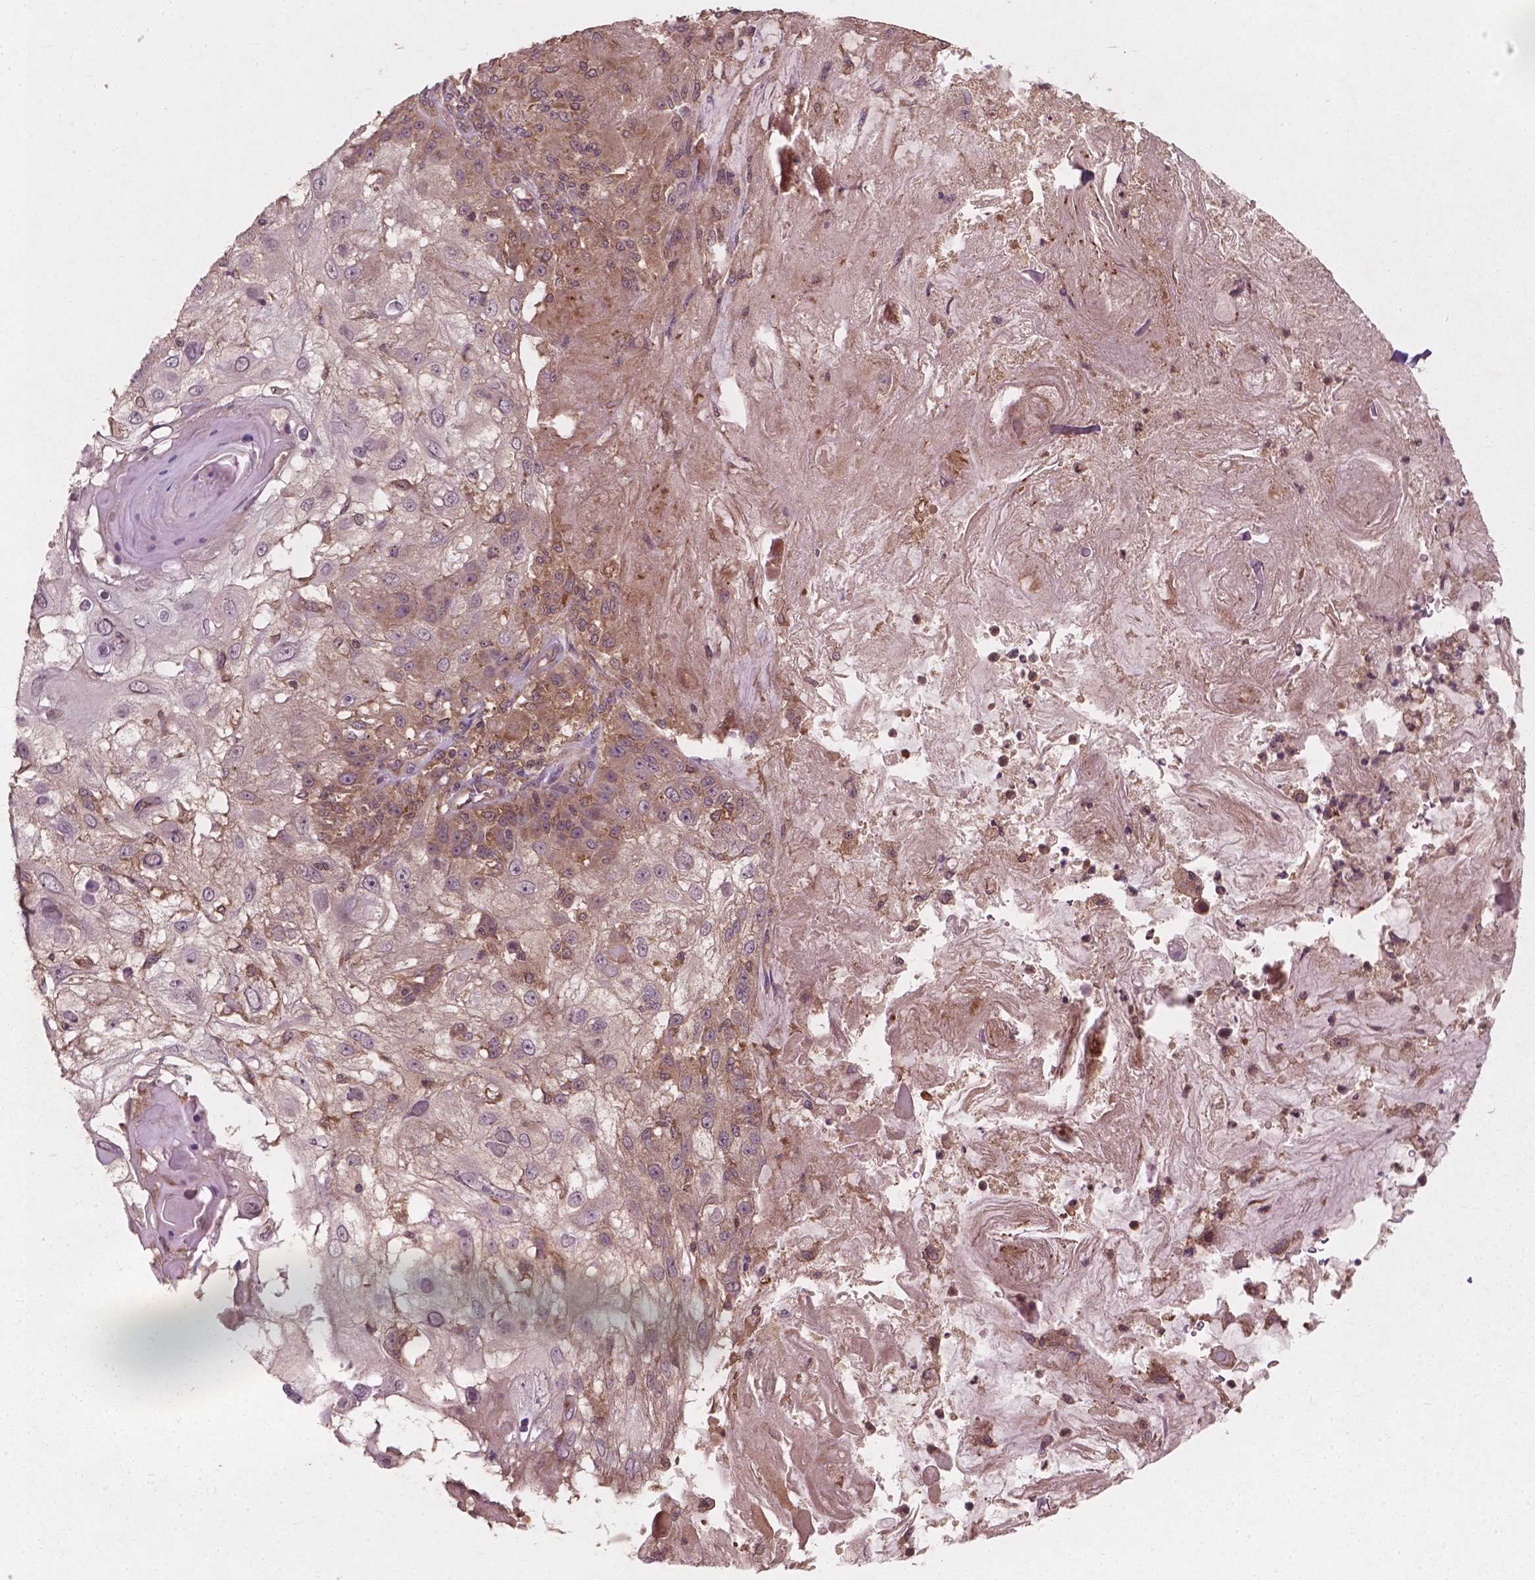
{"staining": {"intensity": "moderate", "quantity": "25%-75%", "location": "cytoplasmic/membranous"}, "tissue": "skin cancer", "cell_type": "Tumor cells", "image_type": "cancer", "snomed": [{"axis": "morphology", "description": "Normal tissue, NOS"}, {"axis": "morphology", "description": "Squamous cell carcinoma, NOS"}, {"axis": "topography", "description": "Skin"}], "caption": "Protein staining demonstrates moderate cytoplasmic/membranous expression in approximately 25%-75% of tumor cells in skin cancer.", "gene": "CYFIP2", "patient": {"sex": "female", "age": 83}}